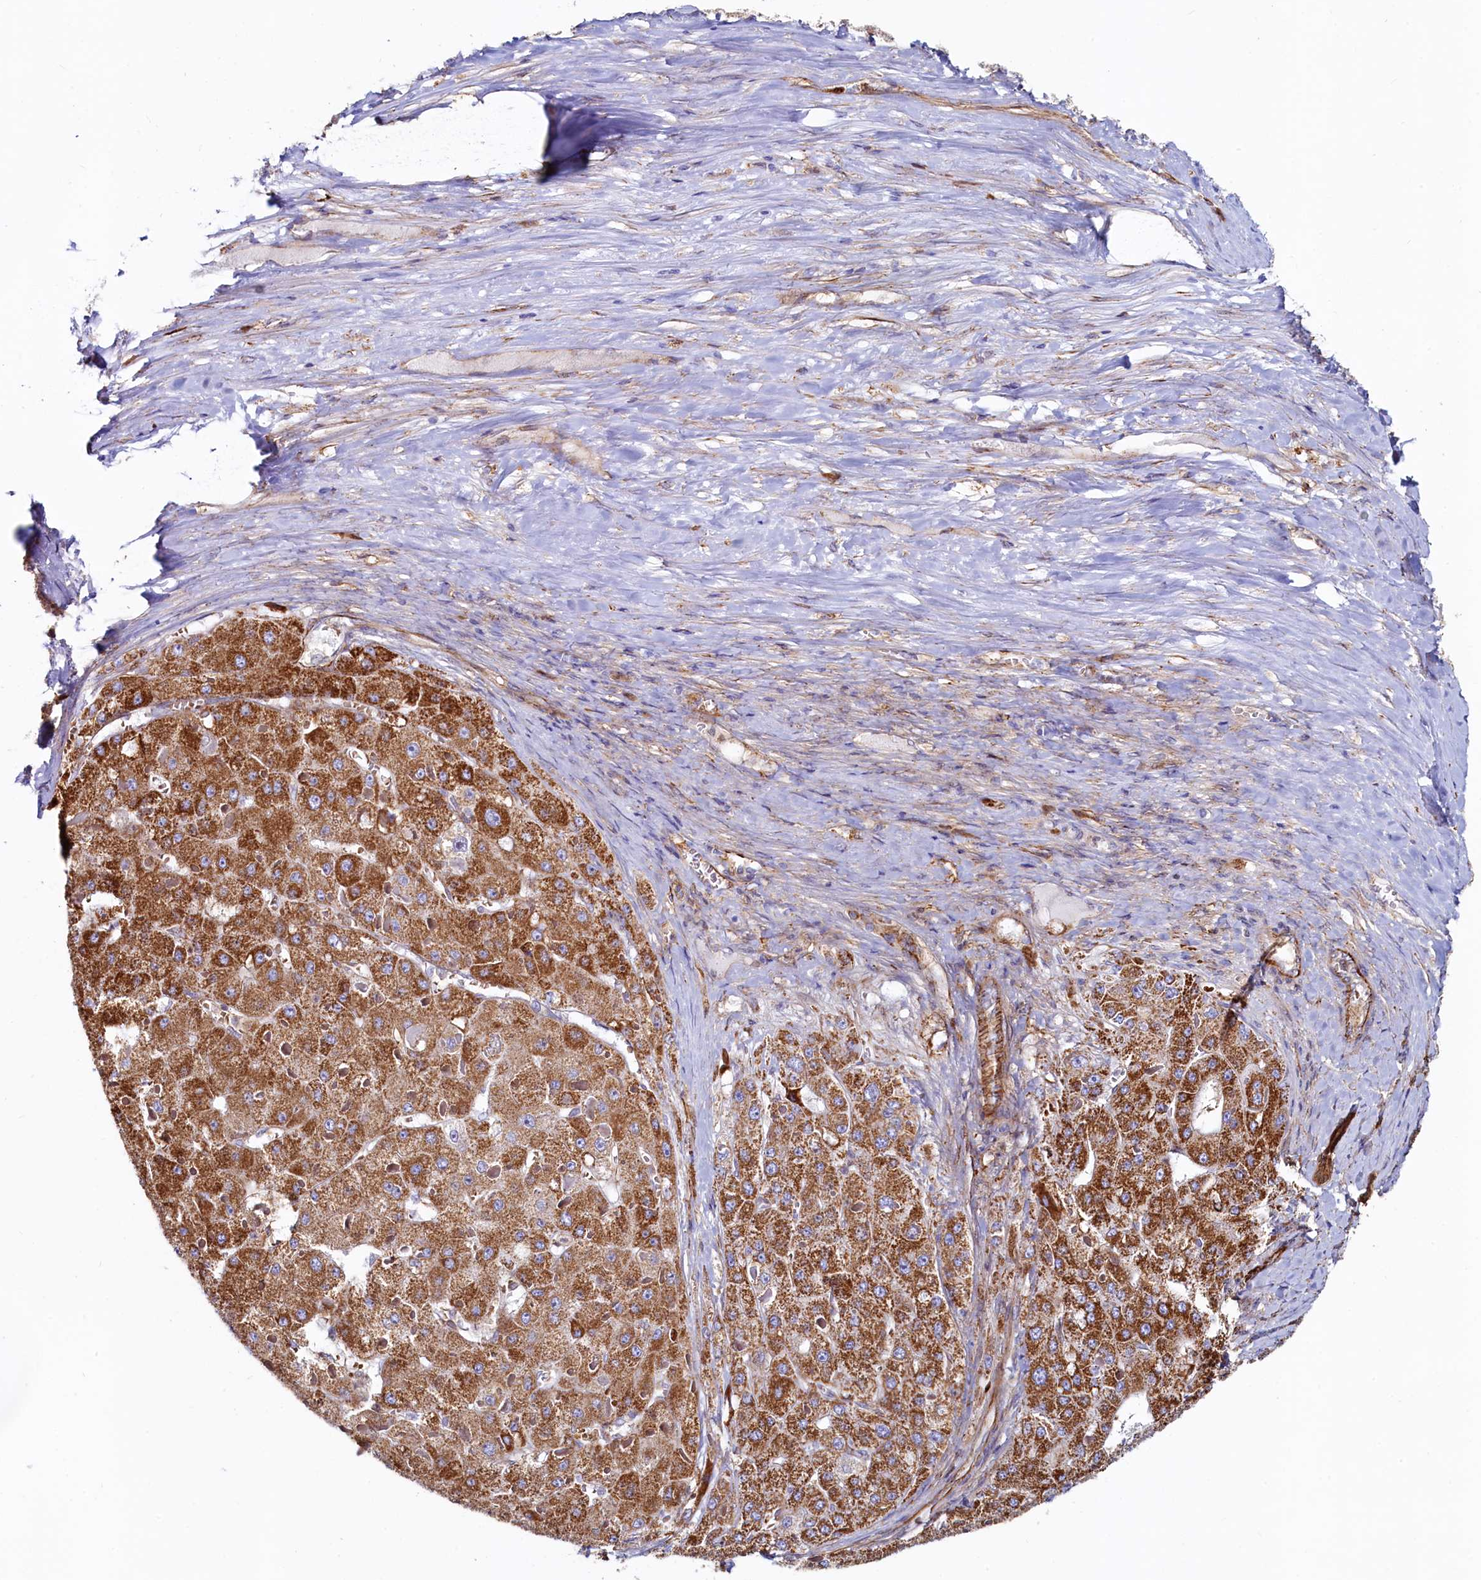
{"staining": {"intensity": "strong", "quantity": ">75%", "location": "cytoplasmic/membranous"}, "tissue": "liver cancer", "cell_type": "Tumor cells", "image_type": "cancer", "snomed": [{"axis": "morphology", "description": "Carcinoma, Hepatocellular, NOS"}, {"axis": "topography", "description": "Liver"}], "caption": "Liver hepatocellular carcinoma was stained to show a protein in brown. There is high levels of strong cytoplasmic/membranous expression in approximately >75% of tumor cells. (DAB IHC with brightfield microscopy, high magnification).", "gene": "ASTE1", "patient": {"sex": "female", "age": 73}}